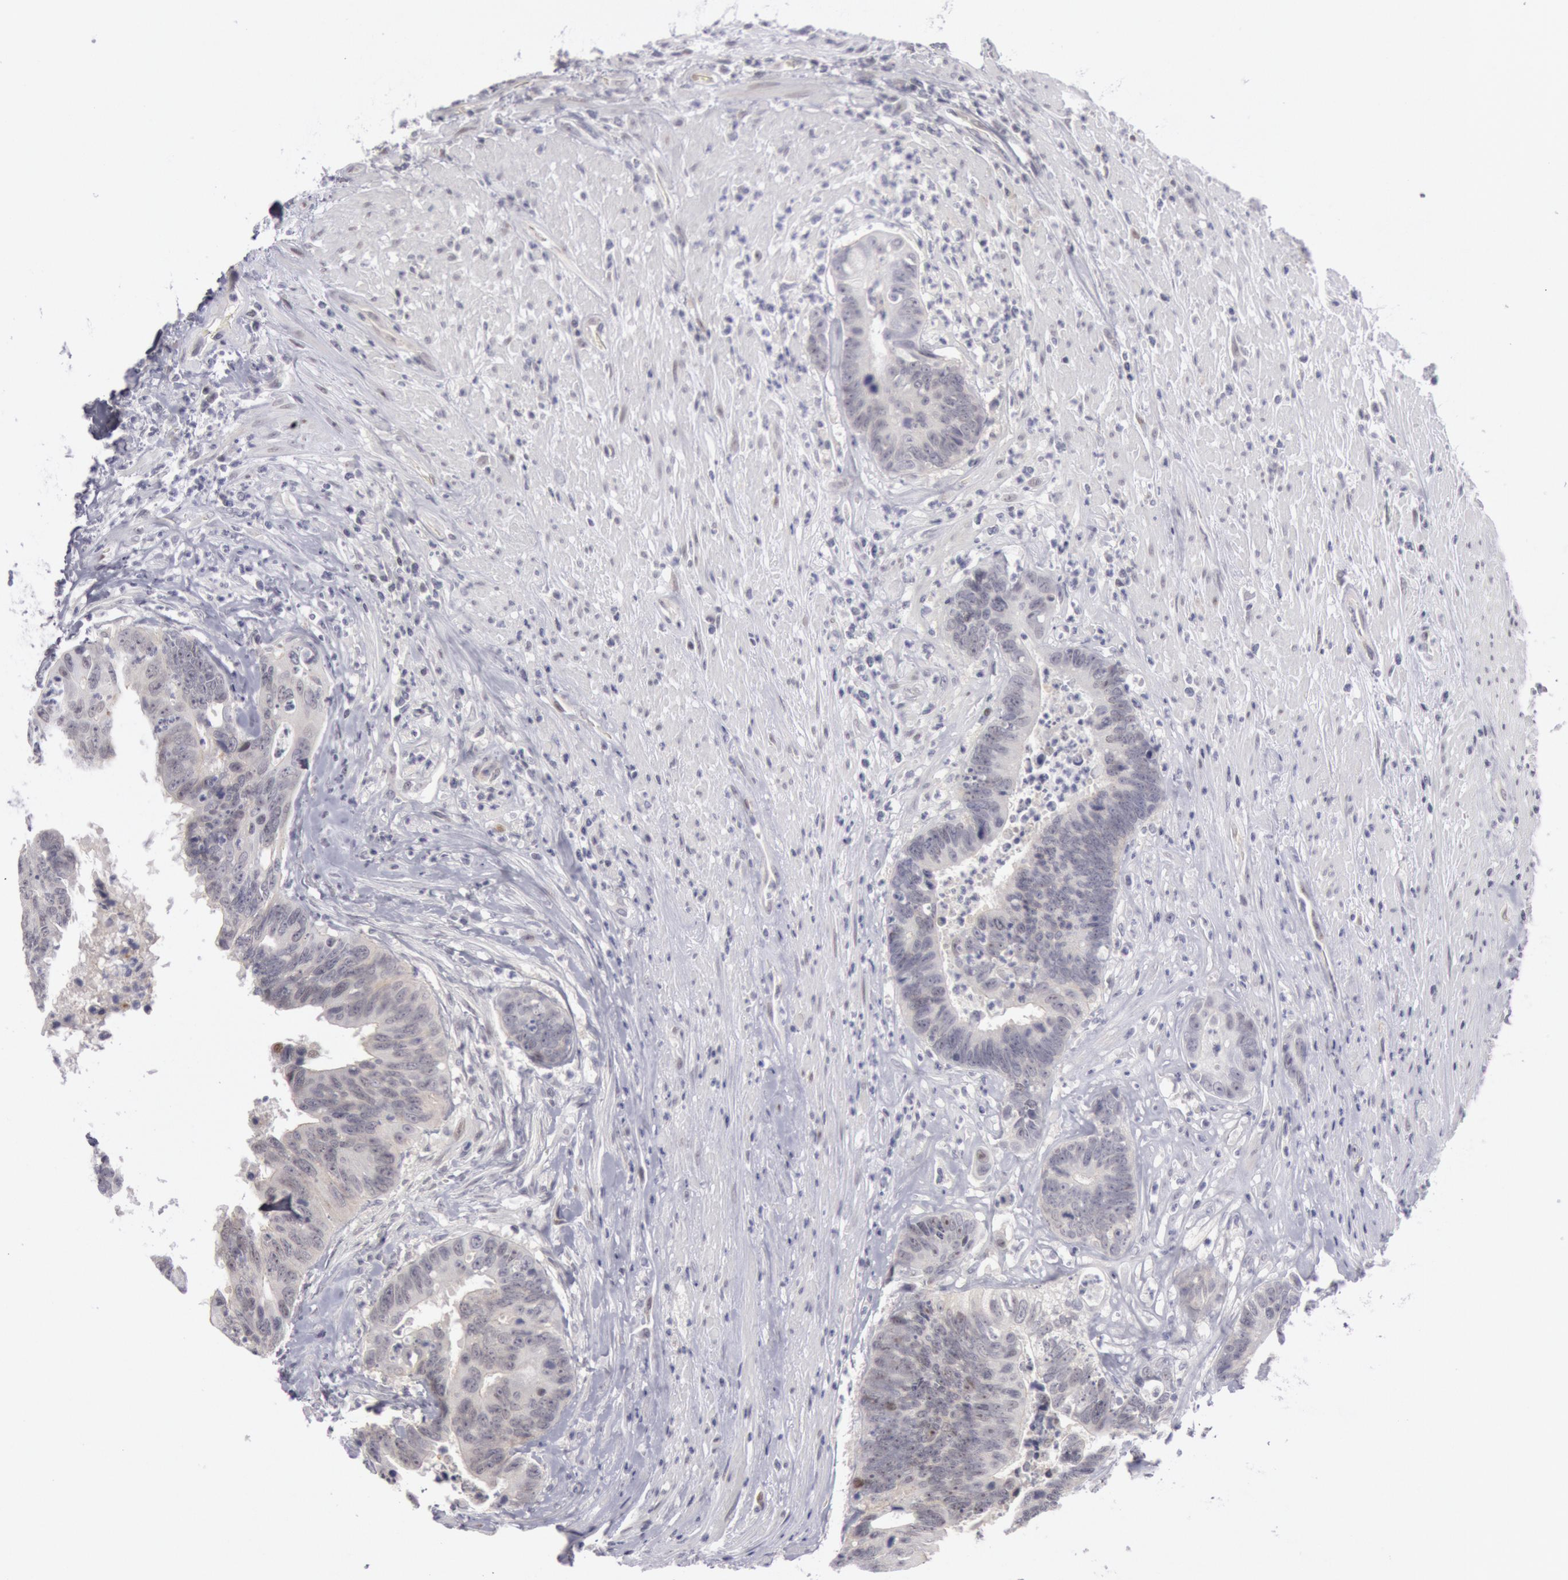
{"staining": {"intensity": "weak", "quantity": "25%-75%", "location": "cytoplasmic/membranous"}, "tissue": "colorectal cancer", "cell_type": "Tumor cells", "image_type": "cancer", "snomed": [{"axis": "morphology", "description": "Adenocarcinoma, NOS"}, {"axis": "topography", "description": "Rectum"}], "caption": "Human colorectal cancer (adenocarcinoma) stained with a brown dye displays weak cytoplasmic/membranous positive positivity in about 25%-75% of tumor cells.", "gene": "JOSD1", "patient": {"sex": "female", "age": 65}}